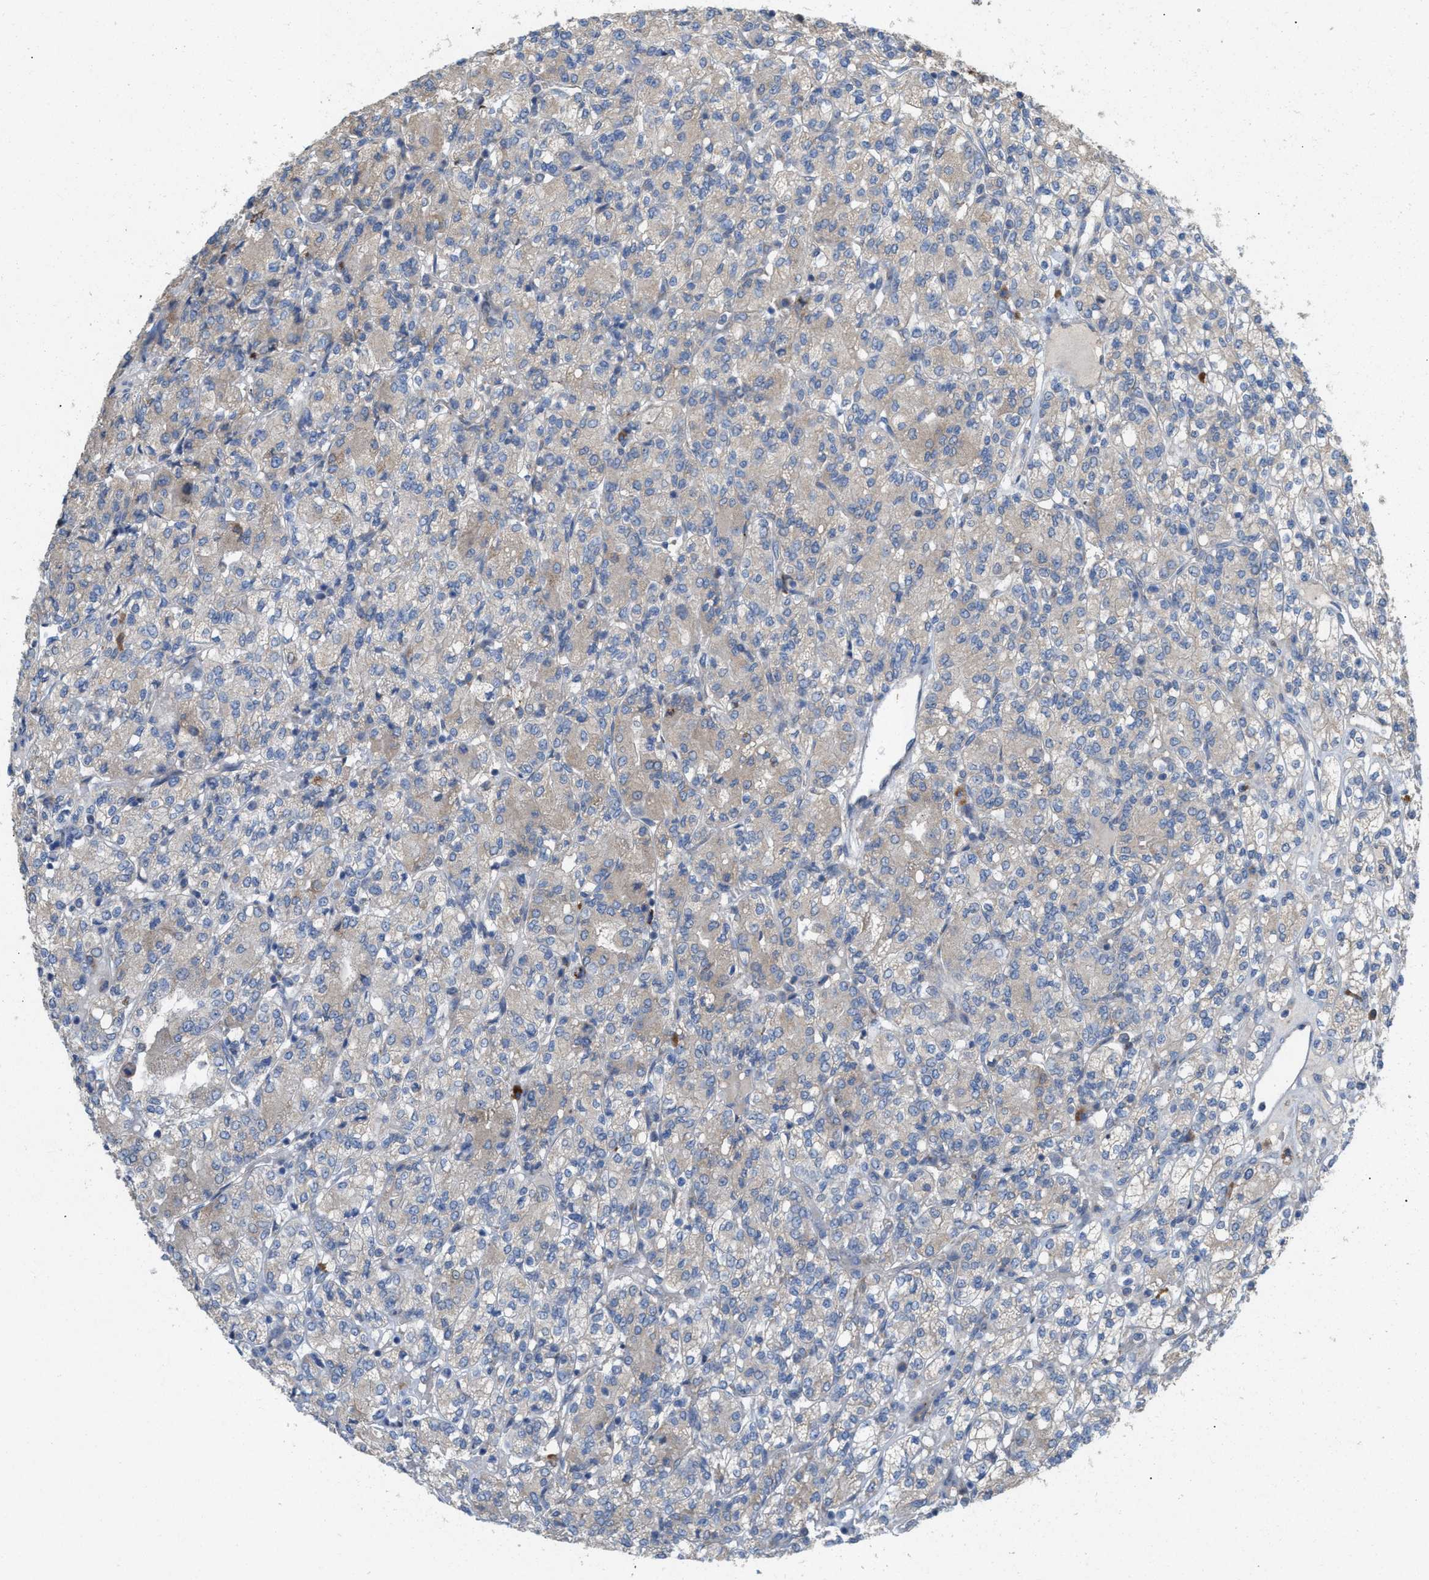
{"staining": {"intensity": "negative", "quantity": "none", "location": "none"}, "tissue": "renal cancer", "cell_type": "Tumor cells", "image_type": "cancer", "snomed": [{"axis": "morphology", "description": "Adenocarcinoma, NOS"}, {"axis": "topography", "description": "Kidney"}], "caption": "The photomicrograph demonstrates no significant staining in tumor cells of renal cancer.", "gene": "DYNC2I1", "patient": {"sex": "male", "age": 77}}